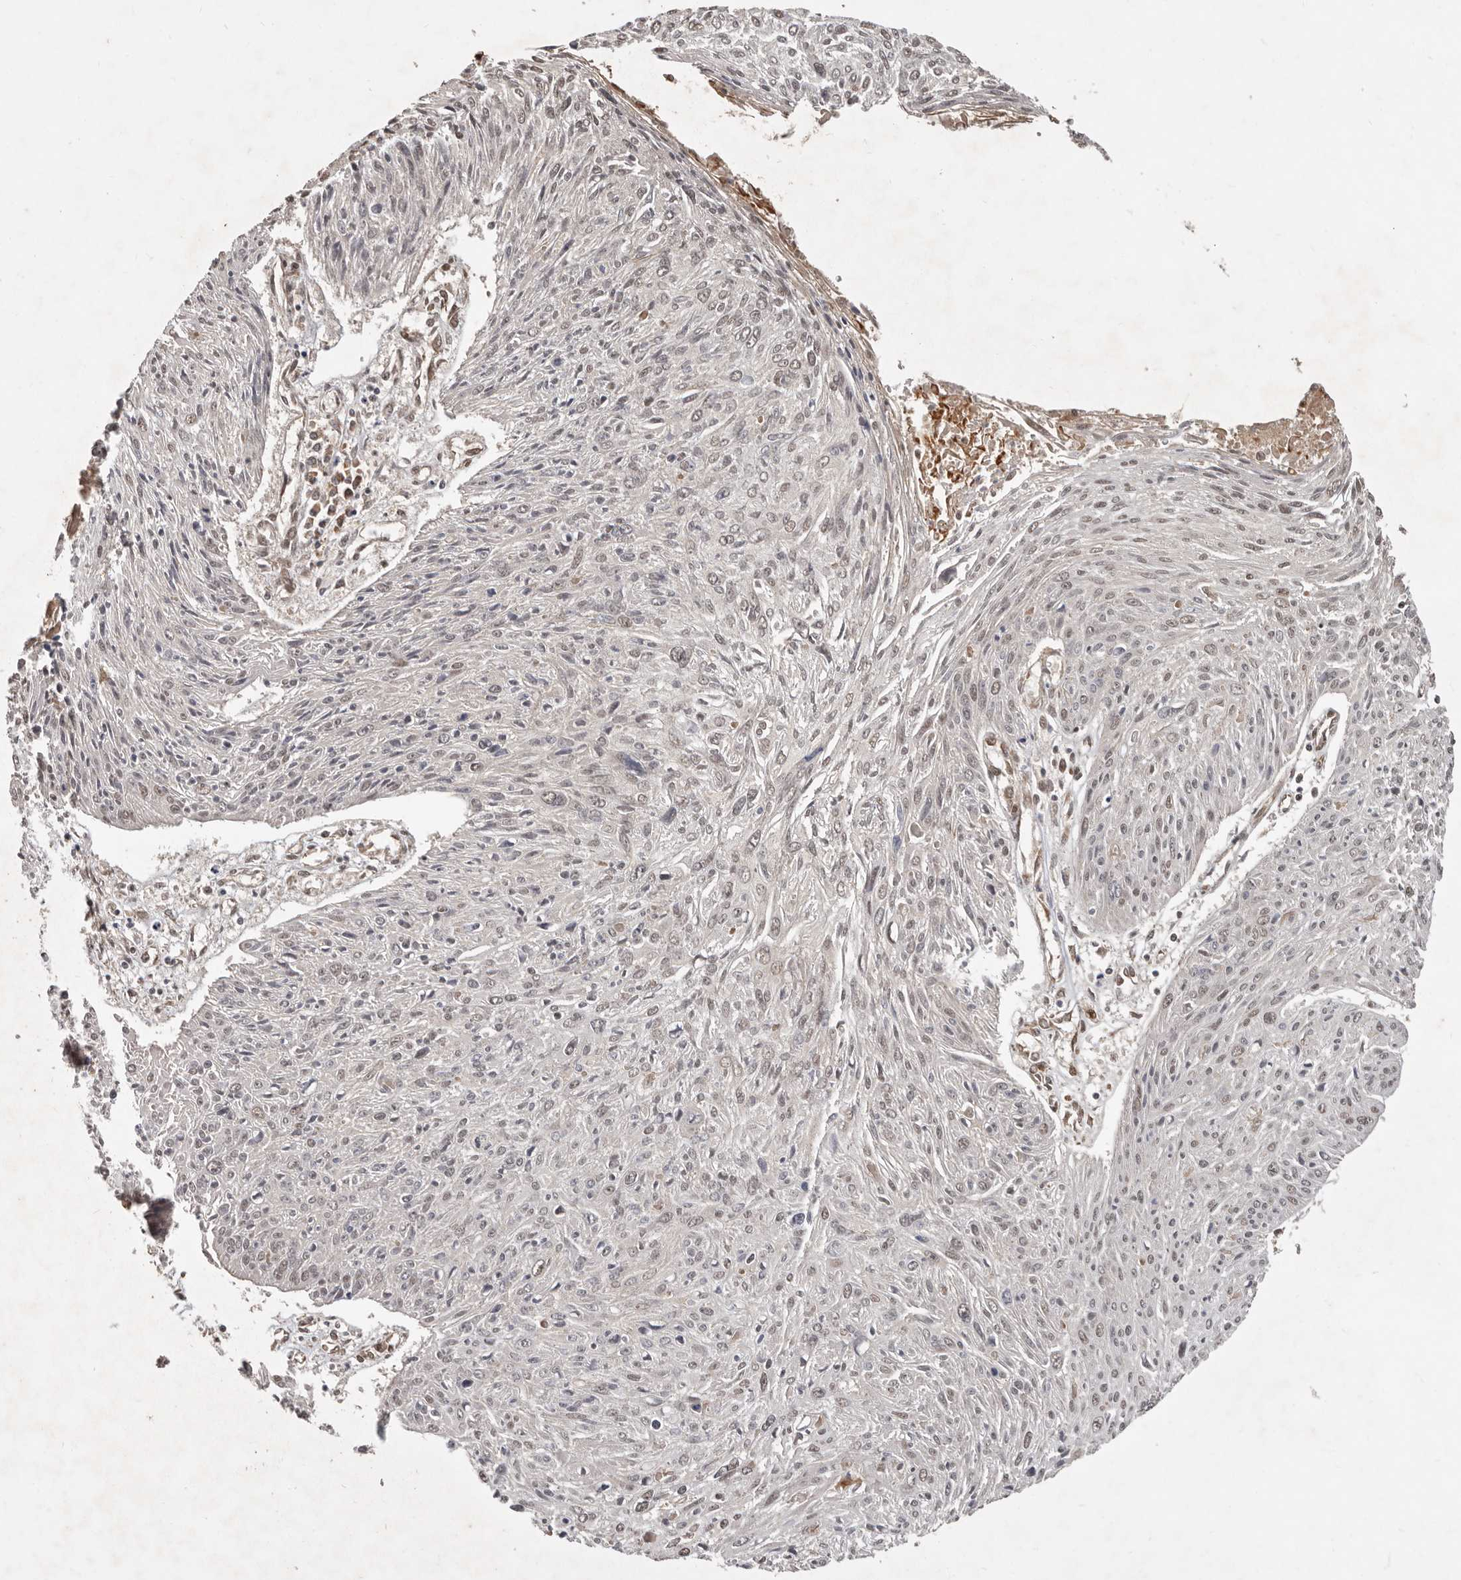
{"staining": {"intensity": "weak", "quantity": "25%-75%", "location": "nuclear"}, "tissue": "cervical cancer", "cell_type": "Tumor cells", "image_type": "cancer", "snomed": [{"axis": "morphology", "description": "Squamous cell carcinoma, NOS"}, {"axis": "topography", "description": "Cervix"}], "caption": "IHC micrograph of neoplastic tissue: squamous cell carcinoma (cervical) stained using immunohistochemistry (IHC) shows low levels of weak protein expression localized specifically in the nuclear of tumor cells, appearing as a nuclear brown color.", "gene": "LRGUK", "patient": {"sex": "female", "age": 51}}